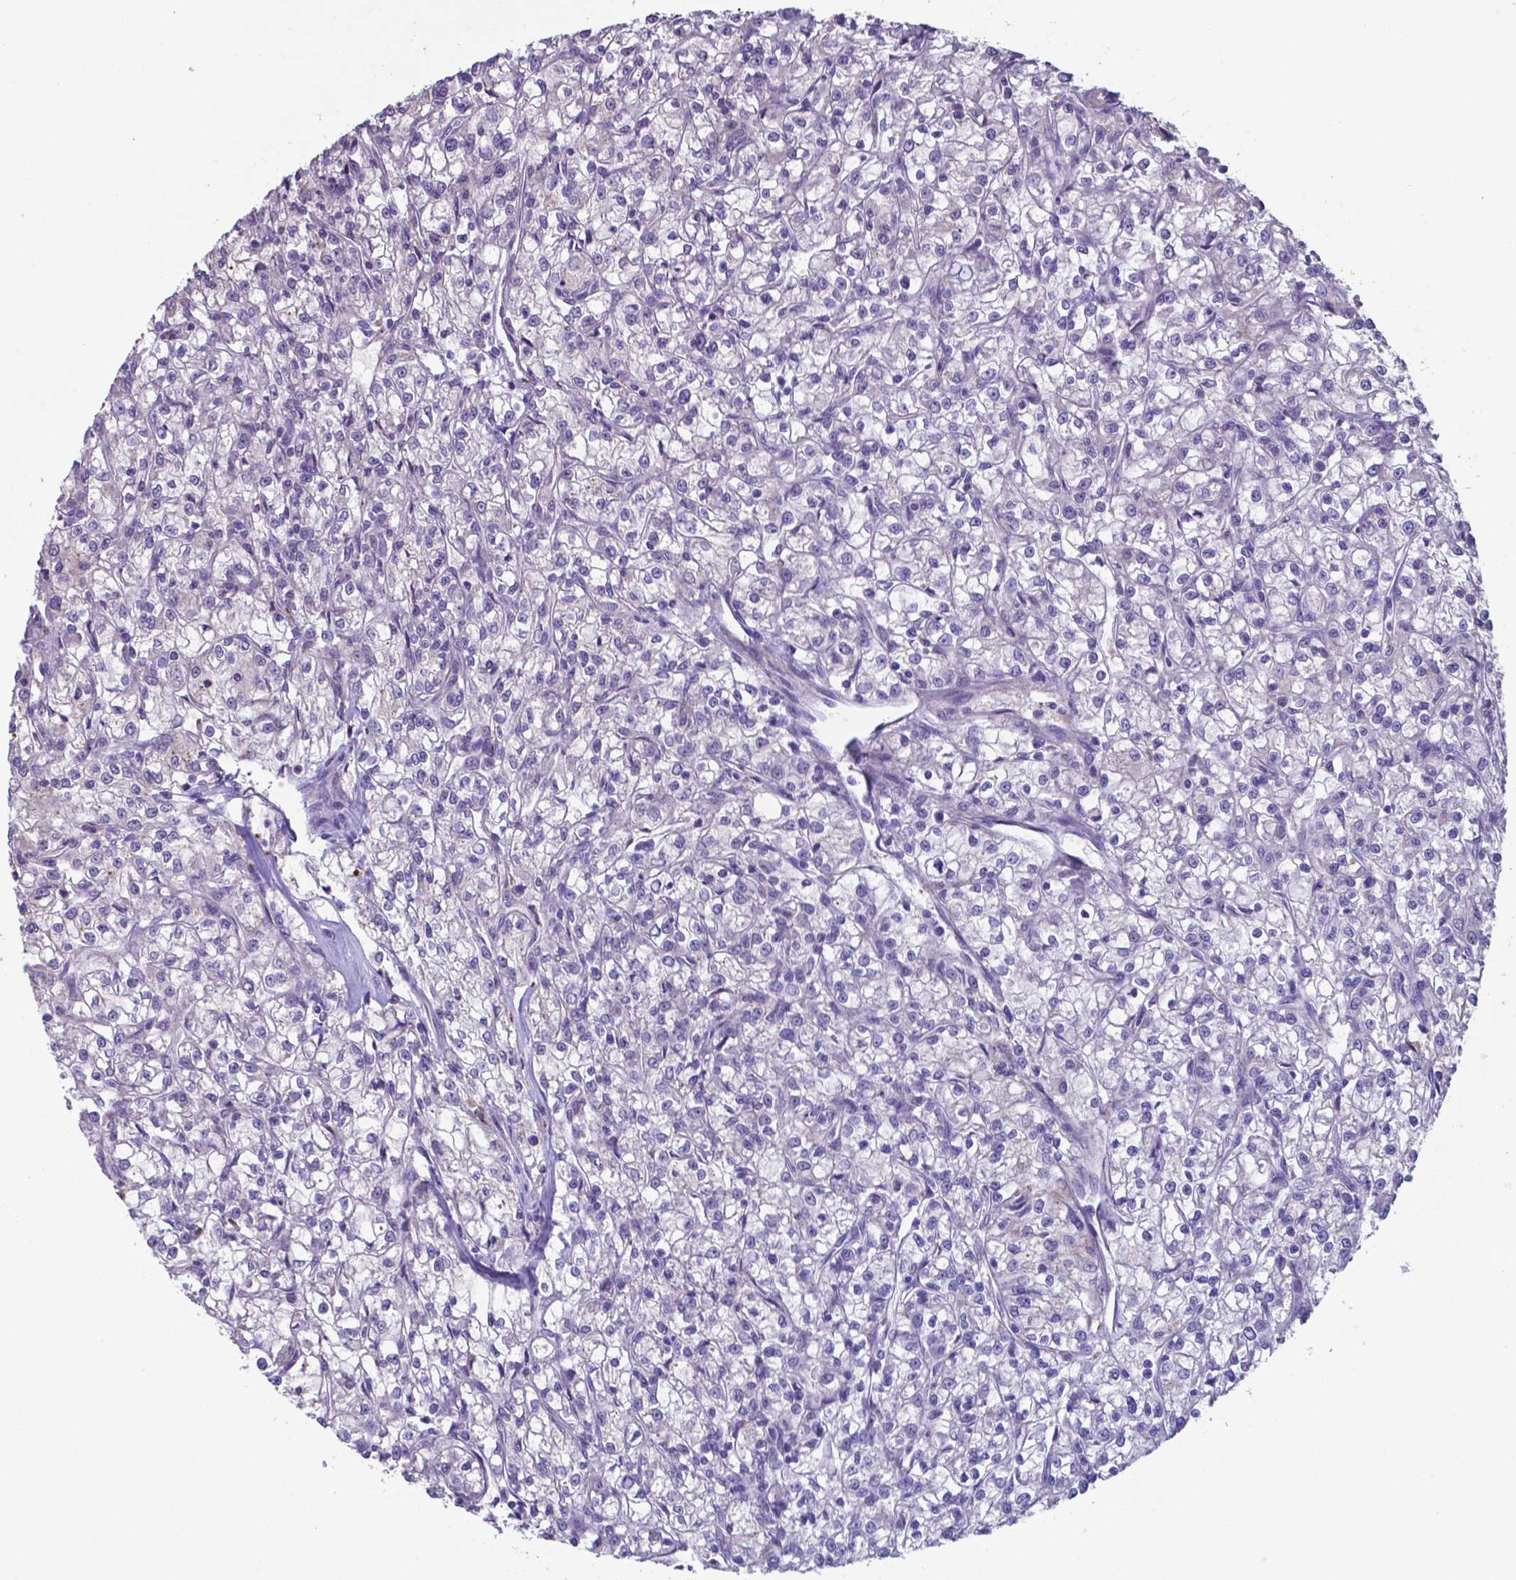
{"staining": {"intensity": "negative", "quantity": "none", "location": "none"}, "tissue": "renal cancer", "cell_type": "Tumor cells", "image_type": "cancer", "snomed": [{"axis": "morphology", "description": "Adenocarcinoma, NOS"}, {"axis": "topography", "description": "Kidney"}], "caption": "A histopathology image of human renal cancer (adenocarcinoma) is negative for staining in tumor cells.", "gene": "TYRO3", "patient": {"sex": "female", "age": 59}}